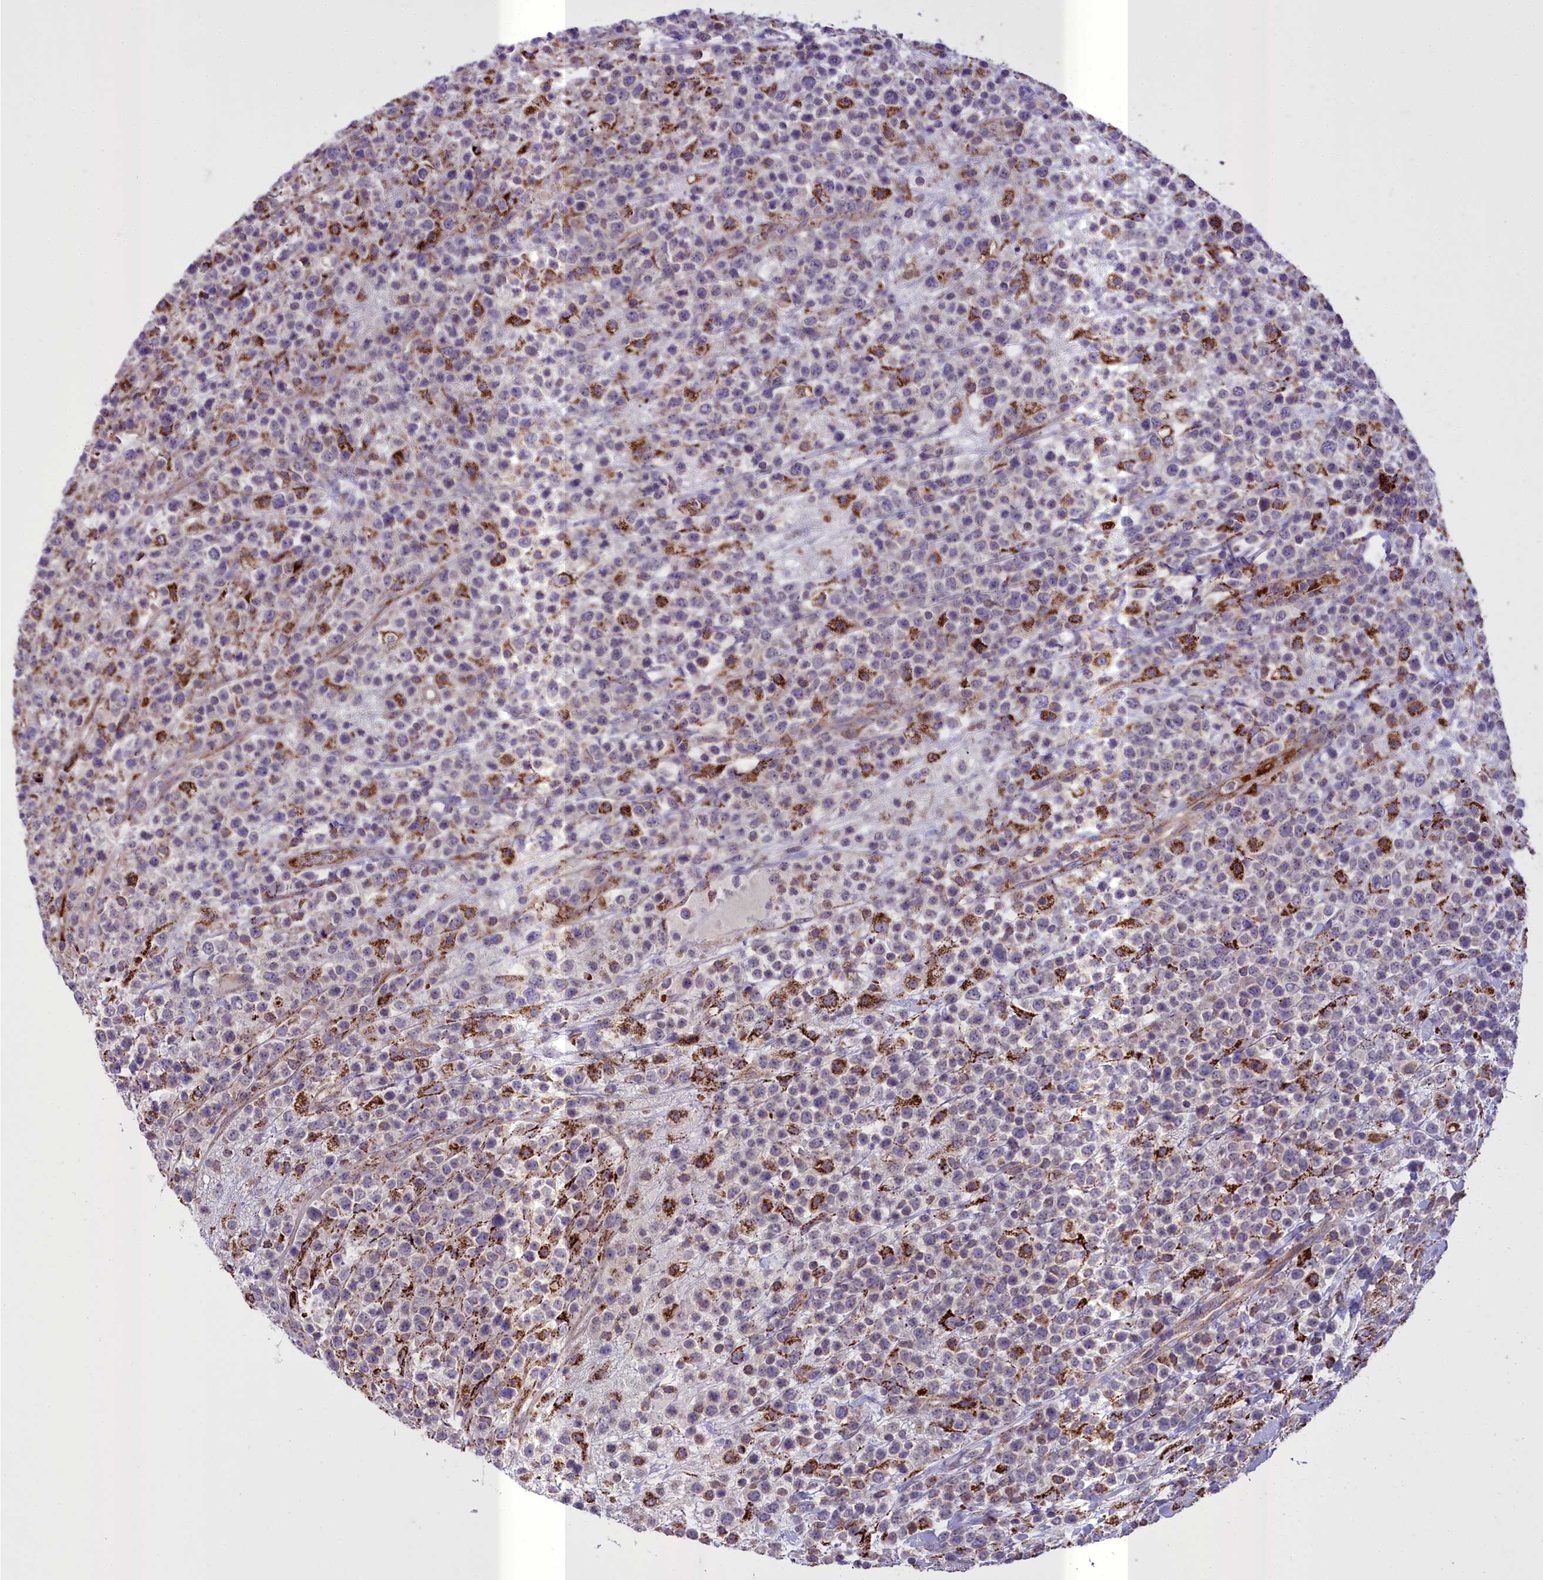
{"staining": {"intensity": "weak", "quantity": "<25%", "location": "cytoplasmic/membranous"}, "tissue": "lymphoma", "cell_type": "Tumor cells", "image_type": "cancer", "snomed": [{"axis": "morphology", "description": "Malignant lymphoma, non-Hodgkin's type, High grade"}, {"axis": "topography", "description": "Colon"}], "caption": "Human high-grade malignant lymphoma, non-Hodgkin's type stained for a protein using immunohistochemistry demonstrates no positivity in tumor cells.", "gene": "TBC1D24", "patient": {"sex": "female", "age": 53}}